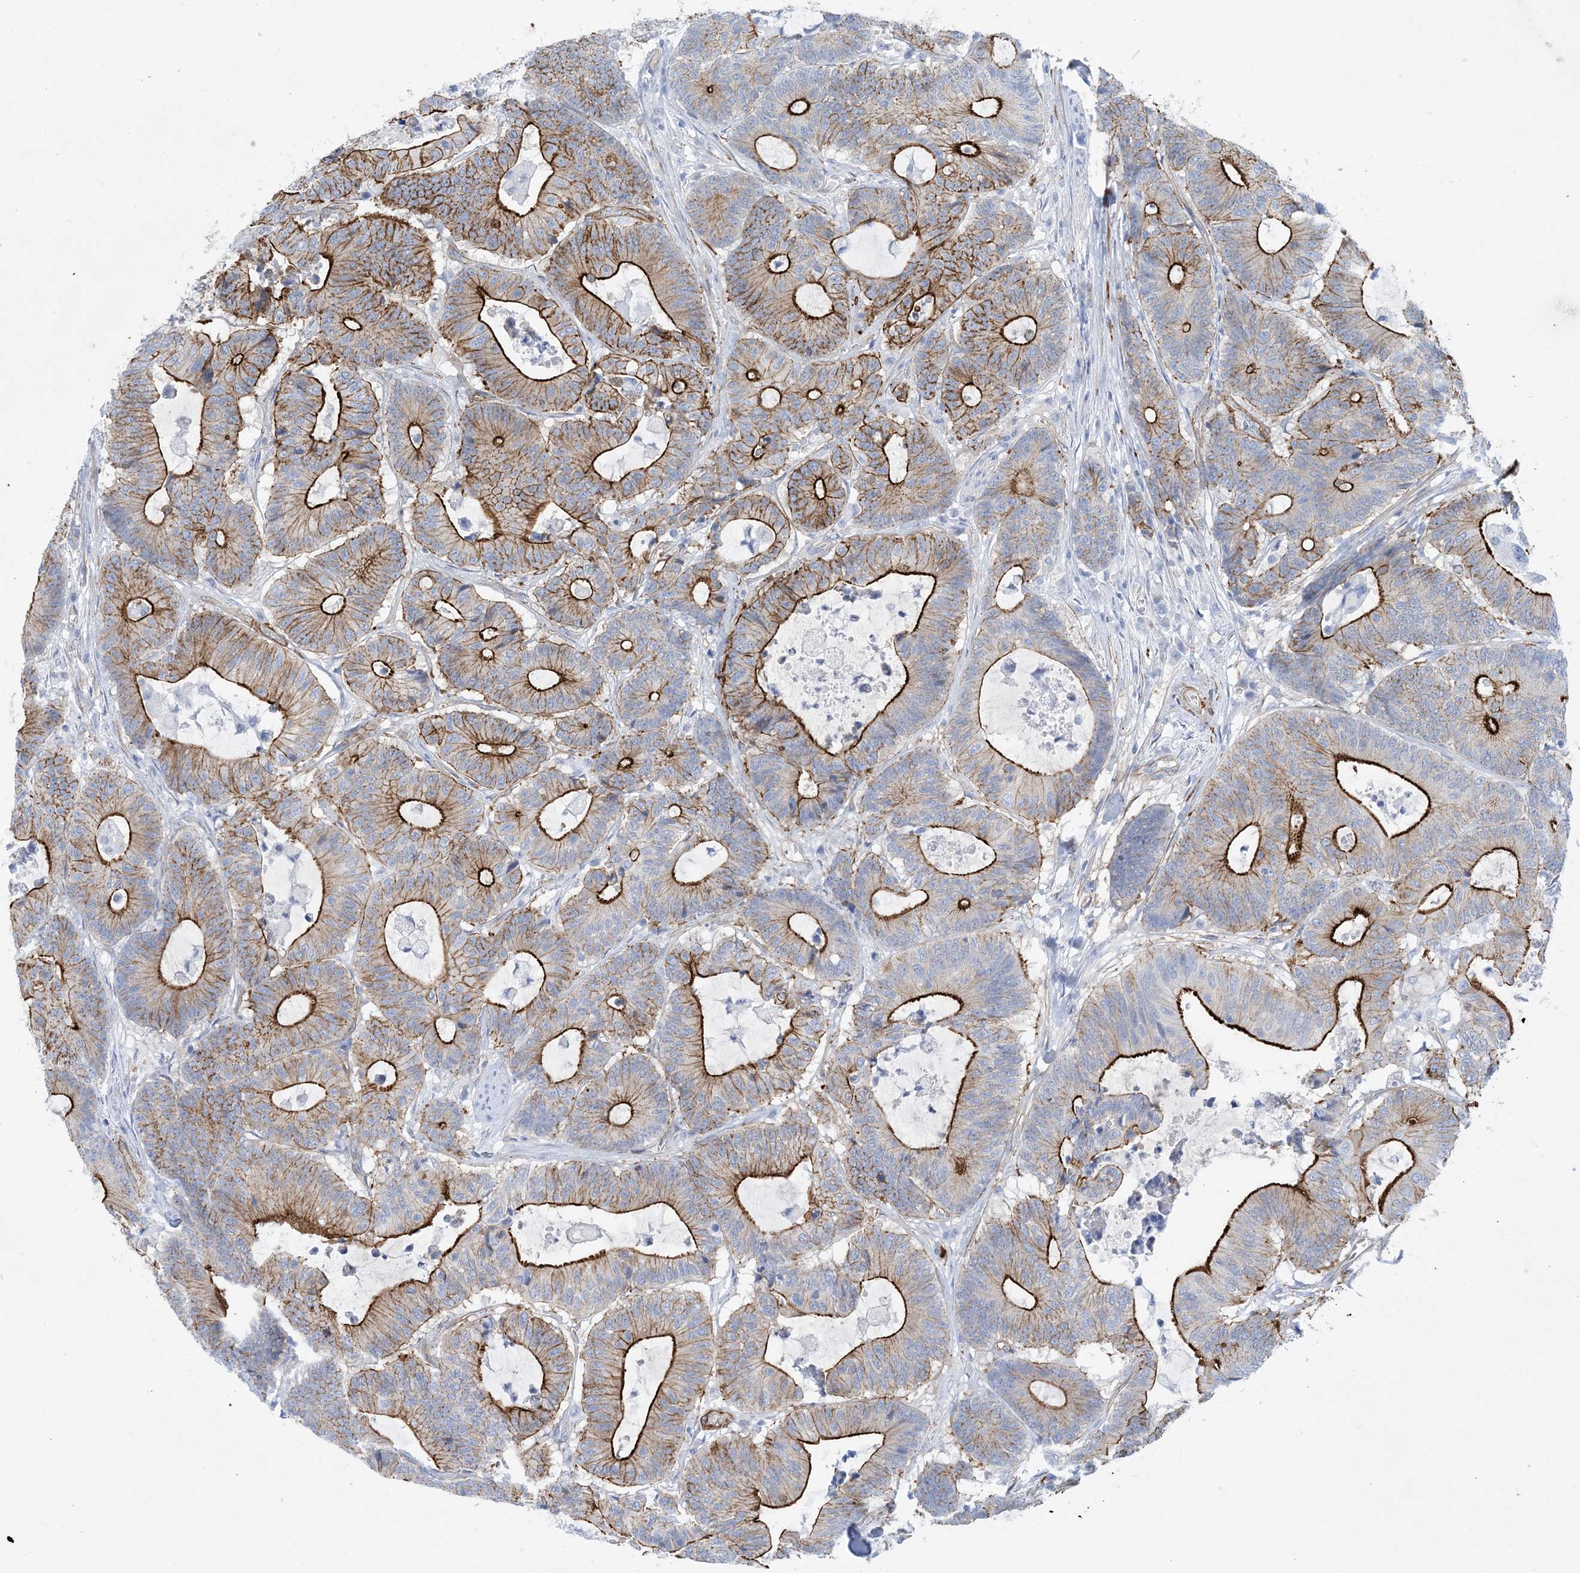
{"staining": {"intensity": "strong", "quantity": "25%-75%", "location": "cytoplasmic/membranous"}, "tissue": "colorectal cancer", "cell_type": "Tumor cells", "image_type": "cancer", "snomed": [{"axis": "morphology", "description": "Adenocarcinoma, NOS"}, {"axis": "topography", "description": "Colon"}], "caption": "A high amount of strong cytoplasmic/membranous positivity is appreciated in approximately 25%-75% of tumor cells in adenocarcinoma (colorectal) tissue.", "gene": "SHANK1", "patient": {"sex": "female", "age": 84}}